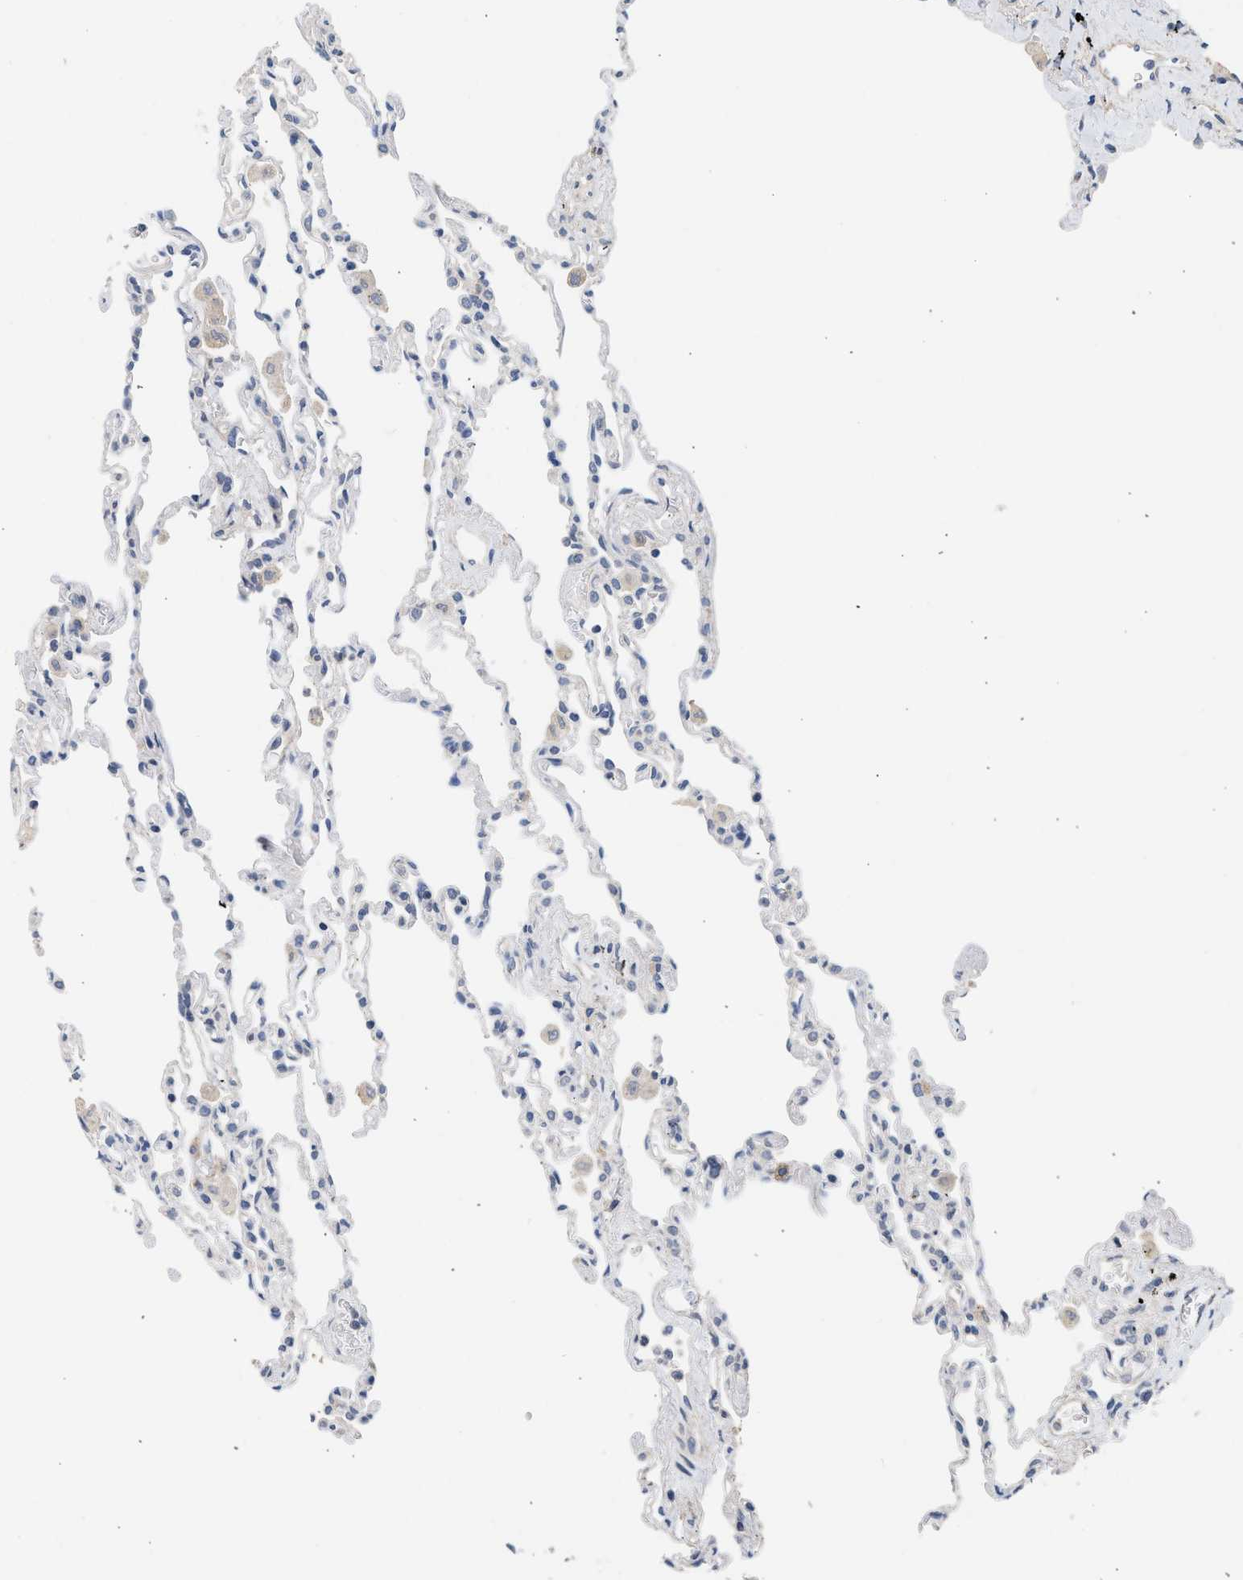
{"staining": {"intensity": "negative", "quantity": "none", "location": "none"}, "tissue": "lung", "cell_type": "Alveolar cells", "image_type": "normal", "snomed": [{"axis": "morphology", "description": "Normal tissue, NOS"}, {"axis": "topography", "description": "Lung"}], "caption": "The histopathology image shows no staining of alveolar cells in benign lung. (Immunohistochemistry (ihc), brightfield microscopy, high magnification).", "gene": "CSF3R", "patient": {"sex": "male", "age": 59}}